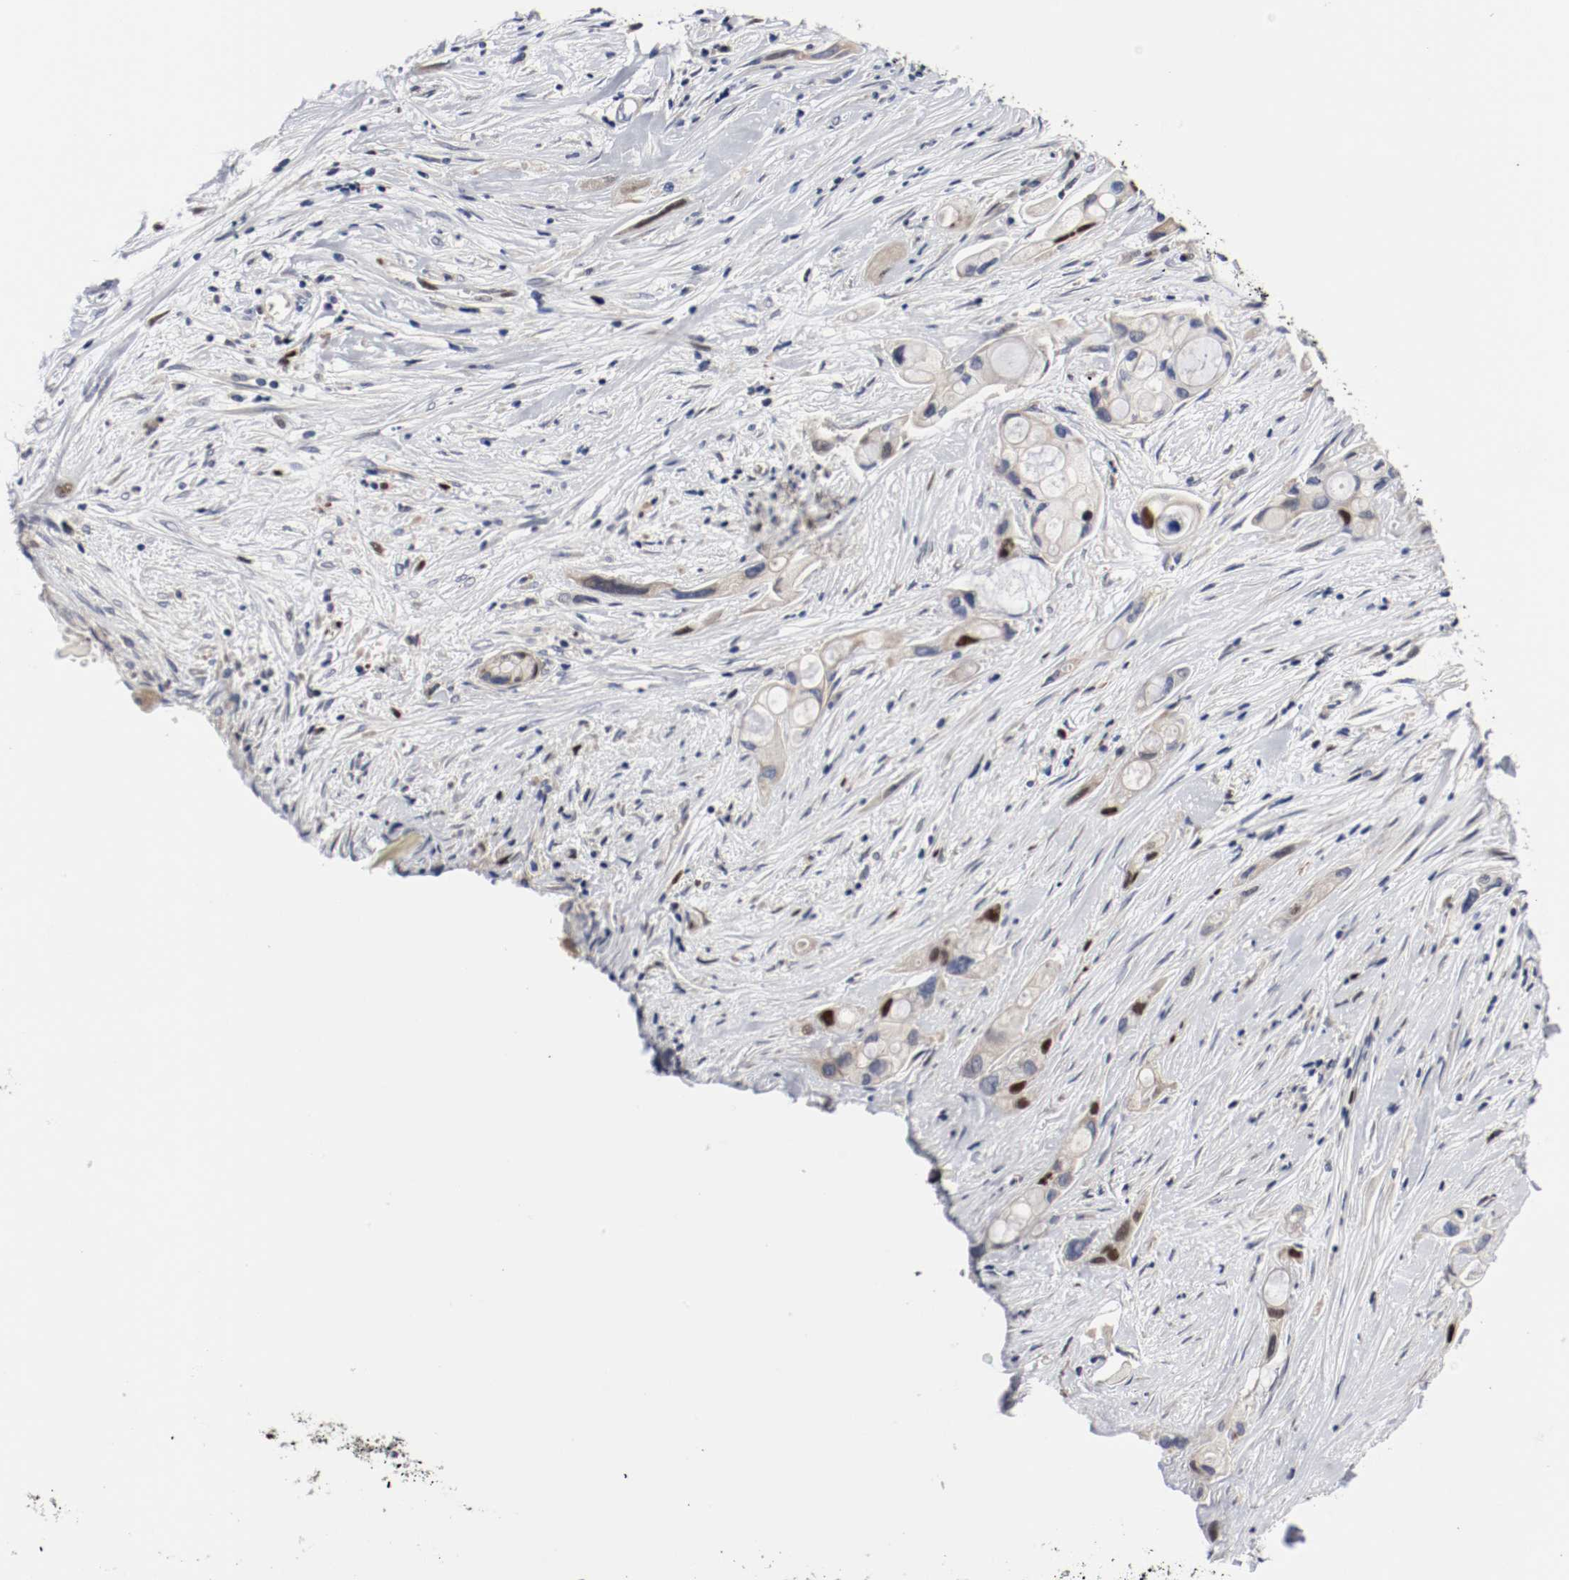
{"staining": {"intensity": "weak", "quantity": "<25%", "location": "nuclear"}, "tissue": "pancreatic cancer", "cell_type": "Tumor cells", "image_type": "cancer", "snomed": [{"axis": "morphology", "description": "Adenocarcinoma, NOS"}, {"axis": "topography", "description": "Pancreas"}], "caption": "Tumor cells show no significant expression in pancreatic cancer (adenocarcinoma). Nuclei are stained in blue.", "gene": "MCM6", "patient": {"sex": "female", "age": 59}}